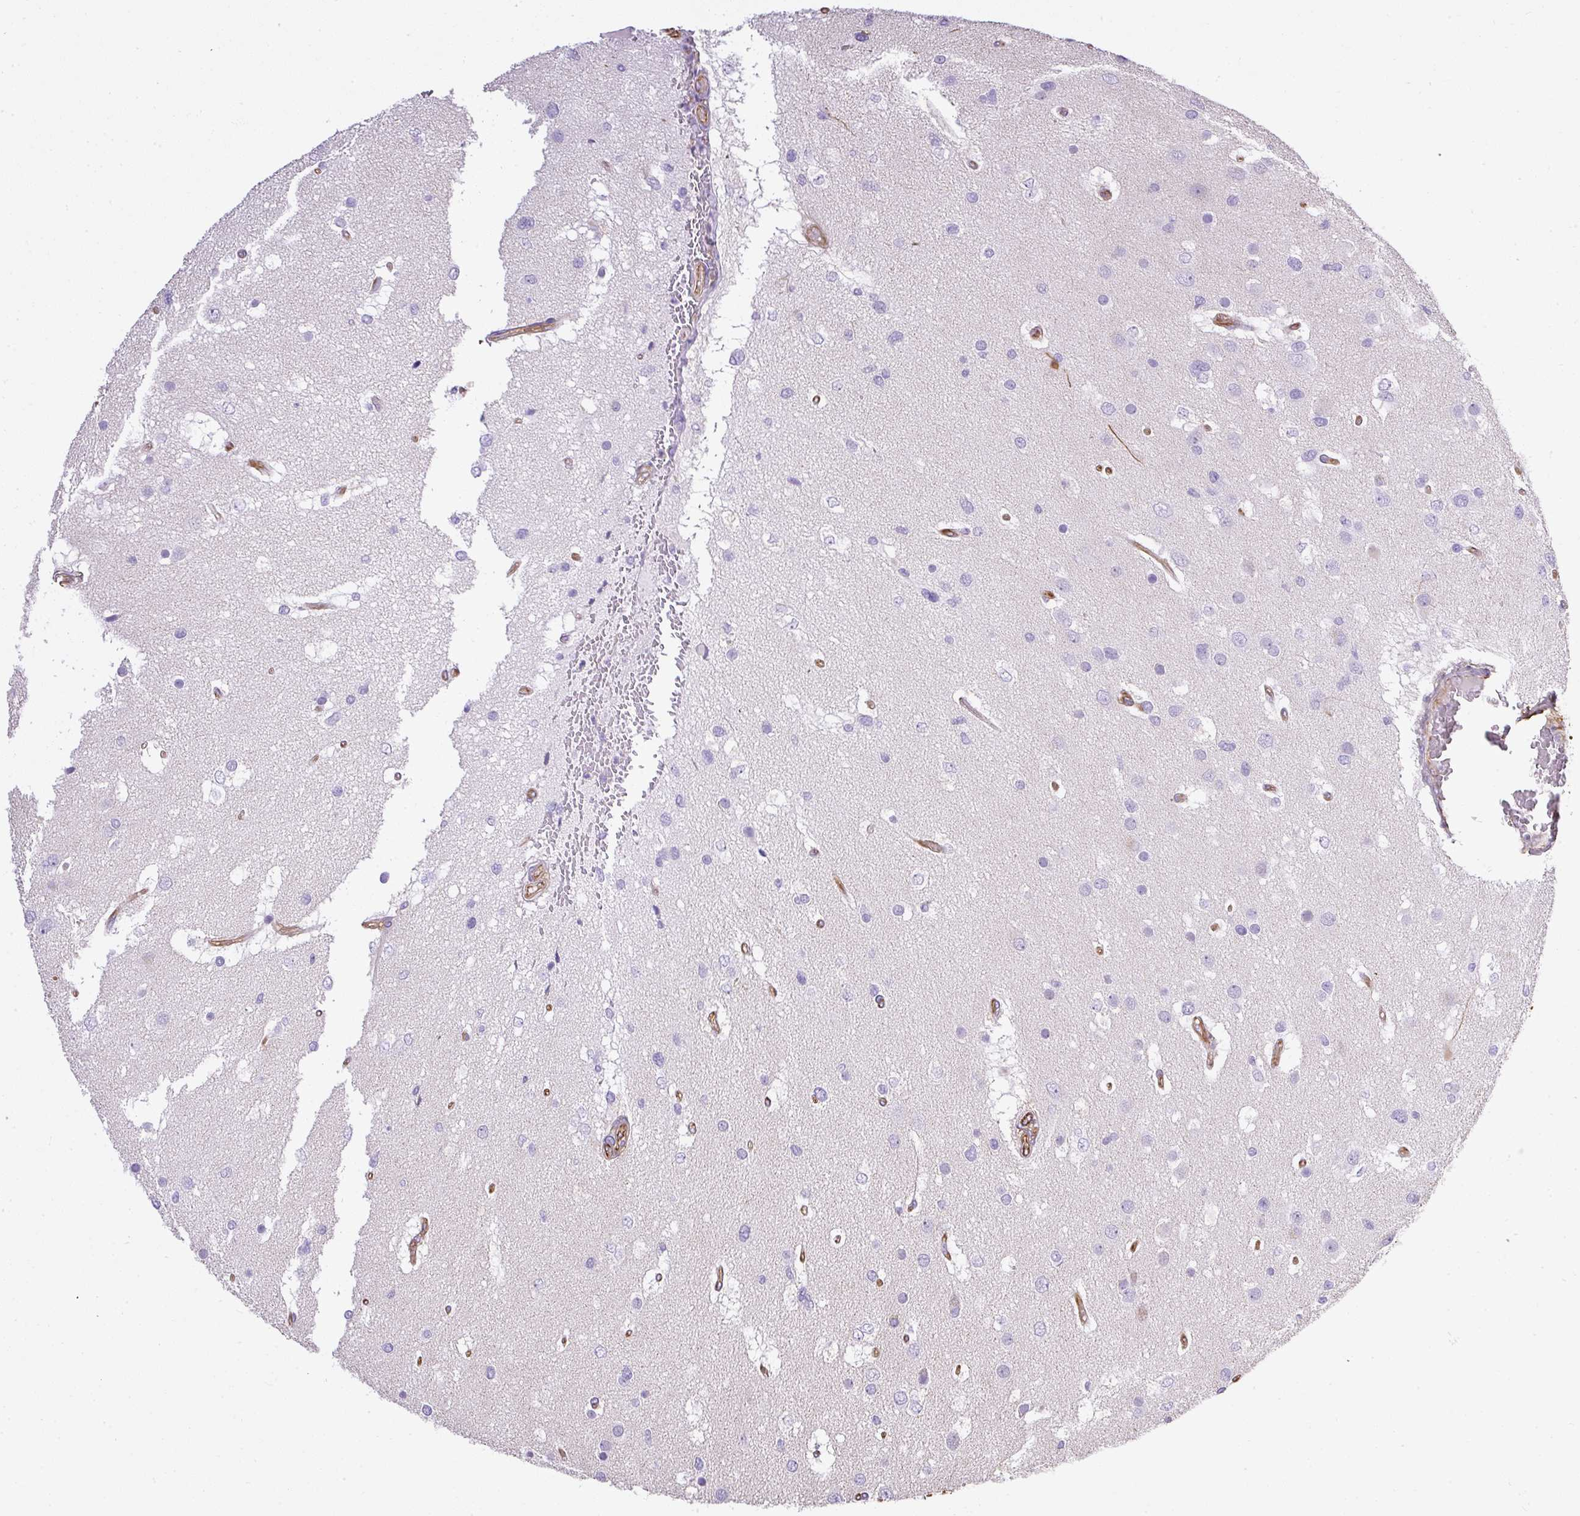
{"staining": {"intensity": "negative", "quantity": "none", "location": "none"}, "tissue": "glioma", "cell_type": "Tumor cells", "image_type": "cancer", "snomed": [{"axis": "morphology", "description": "Glioma, malignant, High grade"}, {"axis": "topography", "description": "Brain"}], "caption": "Human glioma stained for a protein using IHC displays no staining in tumor cells.", "gene": "PLS1", "patient": {"sex": "male", "age": 53}}